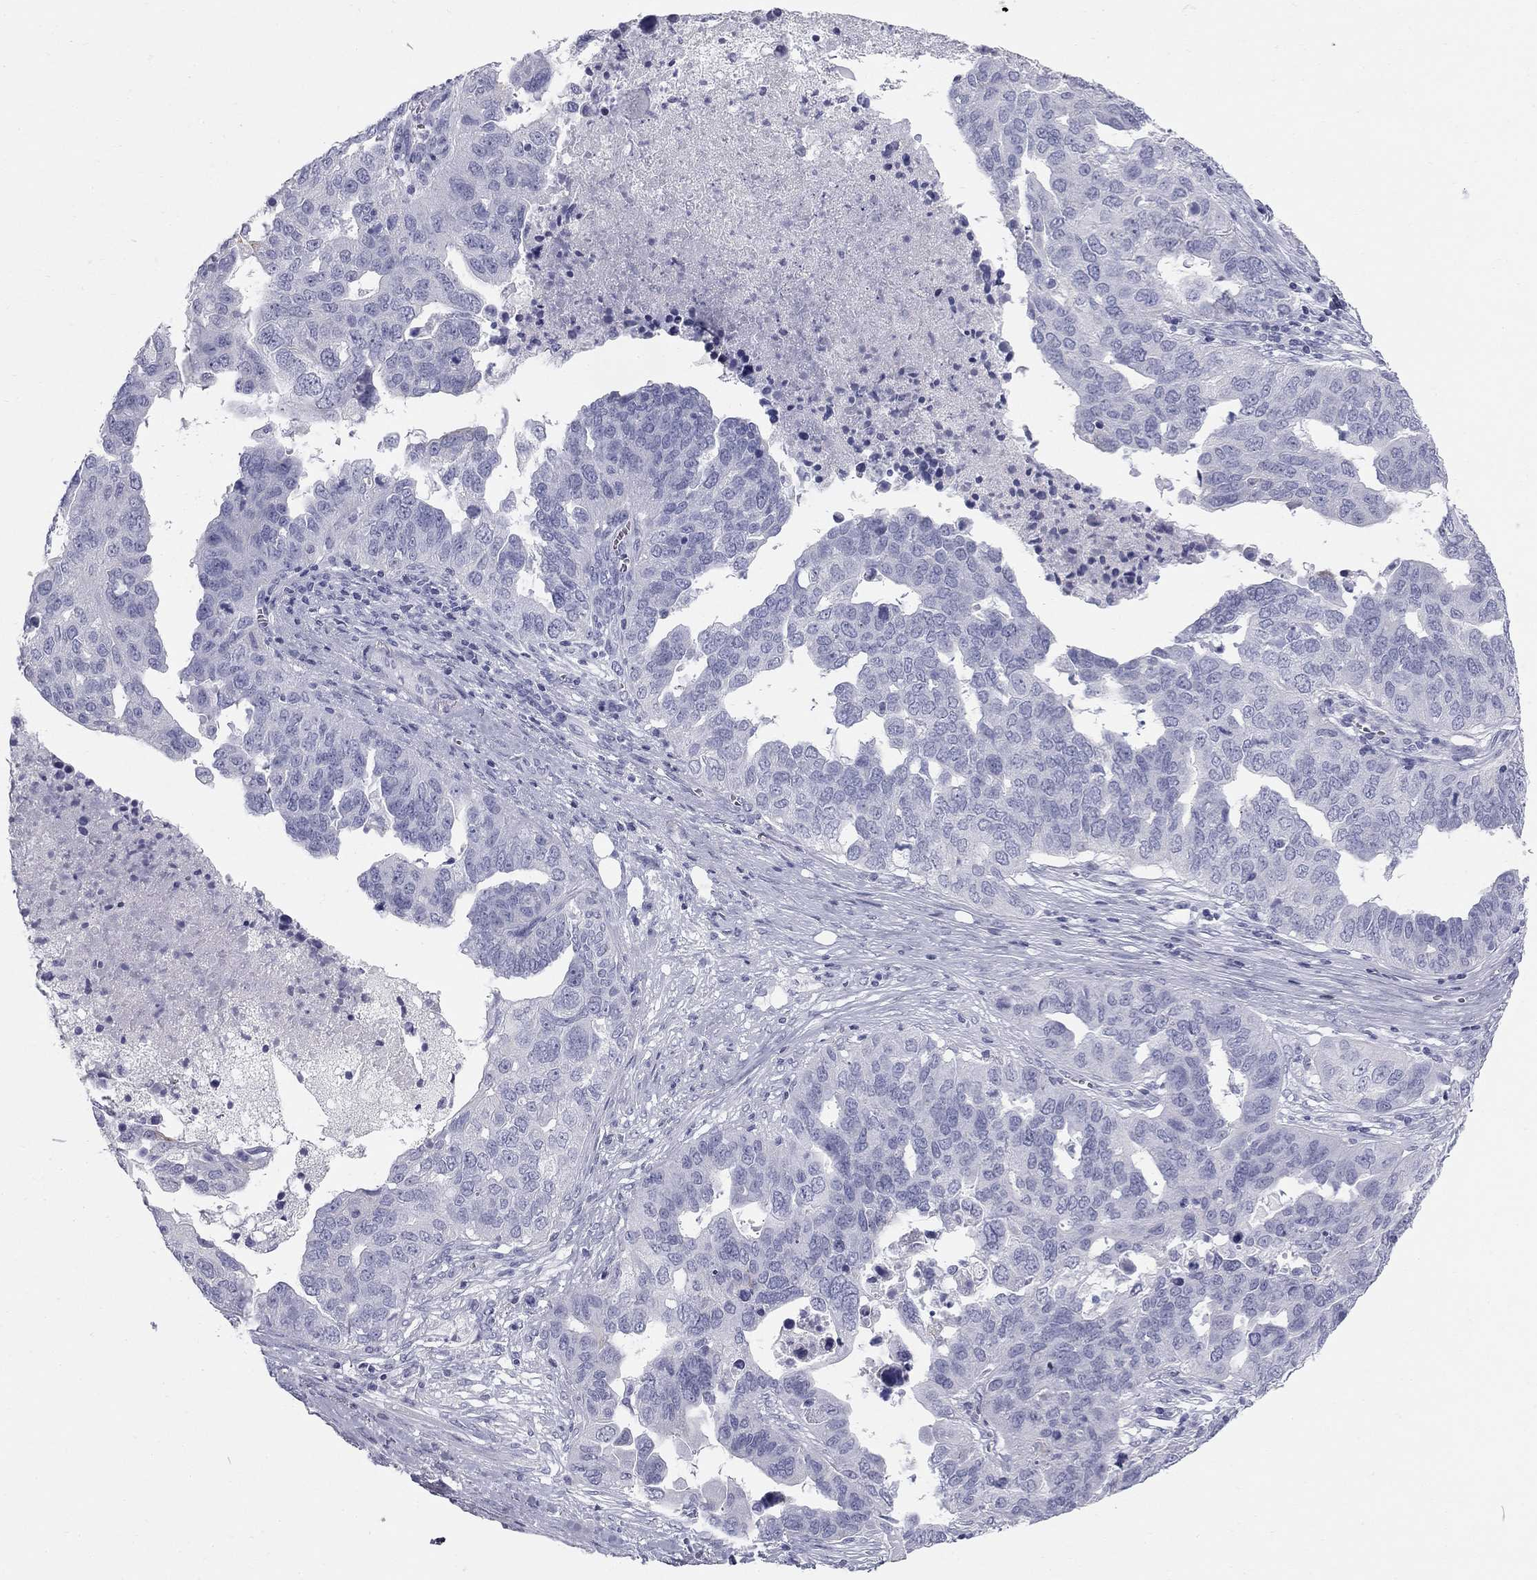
{"staining": {"intensity": "negative", "quantity": "none", "location": "none"}, "tissue": "ovarian cancer", "cell_type": "Tumor cells", "image_type": "cancer", "snomed": [{"axis": "morphology", "description": "Carcinoma, endometroid"}, {"axis": "topography", "description": "Soft tissue"}, {"axis": "topography", "description": "Ovary"}], "caption": "An IHC photomicrograph of ovarian cancer is shown. There is no staining in tumor cells of ovarian cancer. The staining was performed using DAB (3,3'-diaminobenzidine) to visualize the protein expression in brown, while the nuclei were stained in blue with hematoxylin (Magnification: 20x).", "gene": "SULT2B1", "patient": {"sex": "female", "age": 52}}